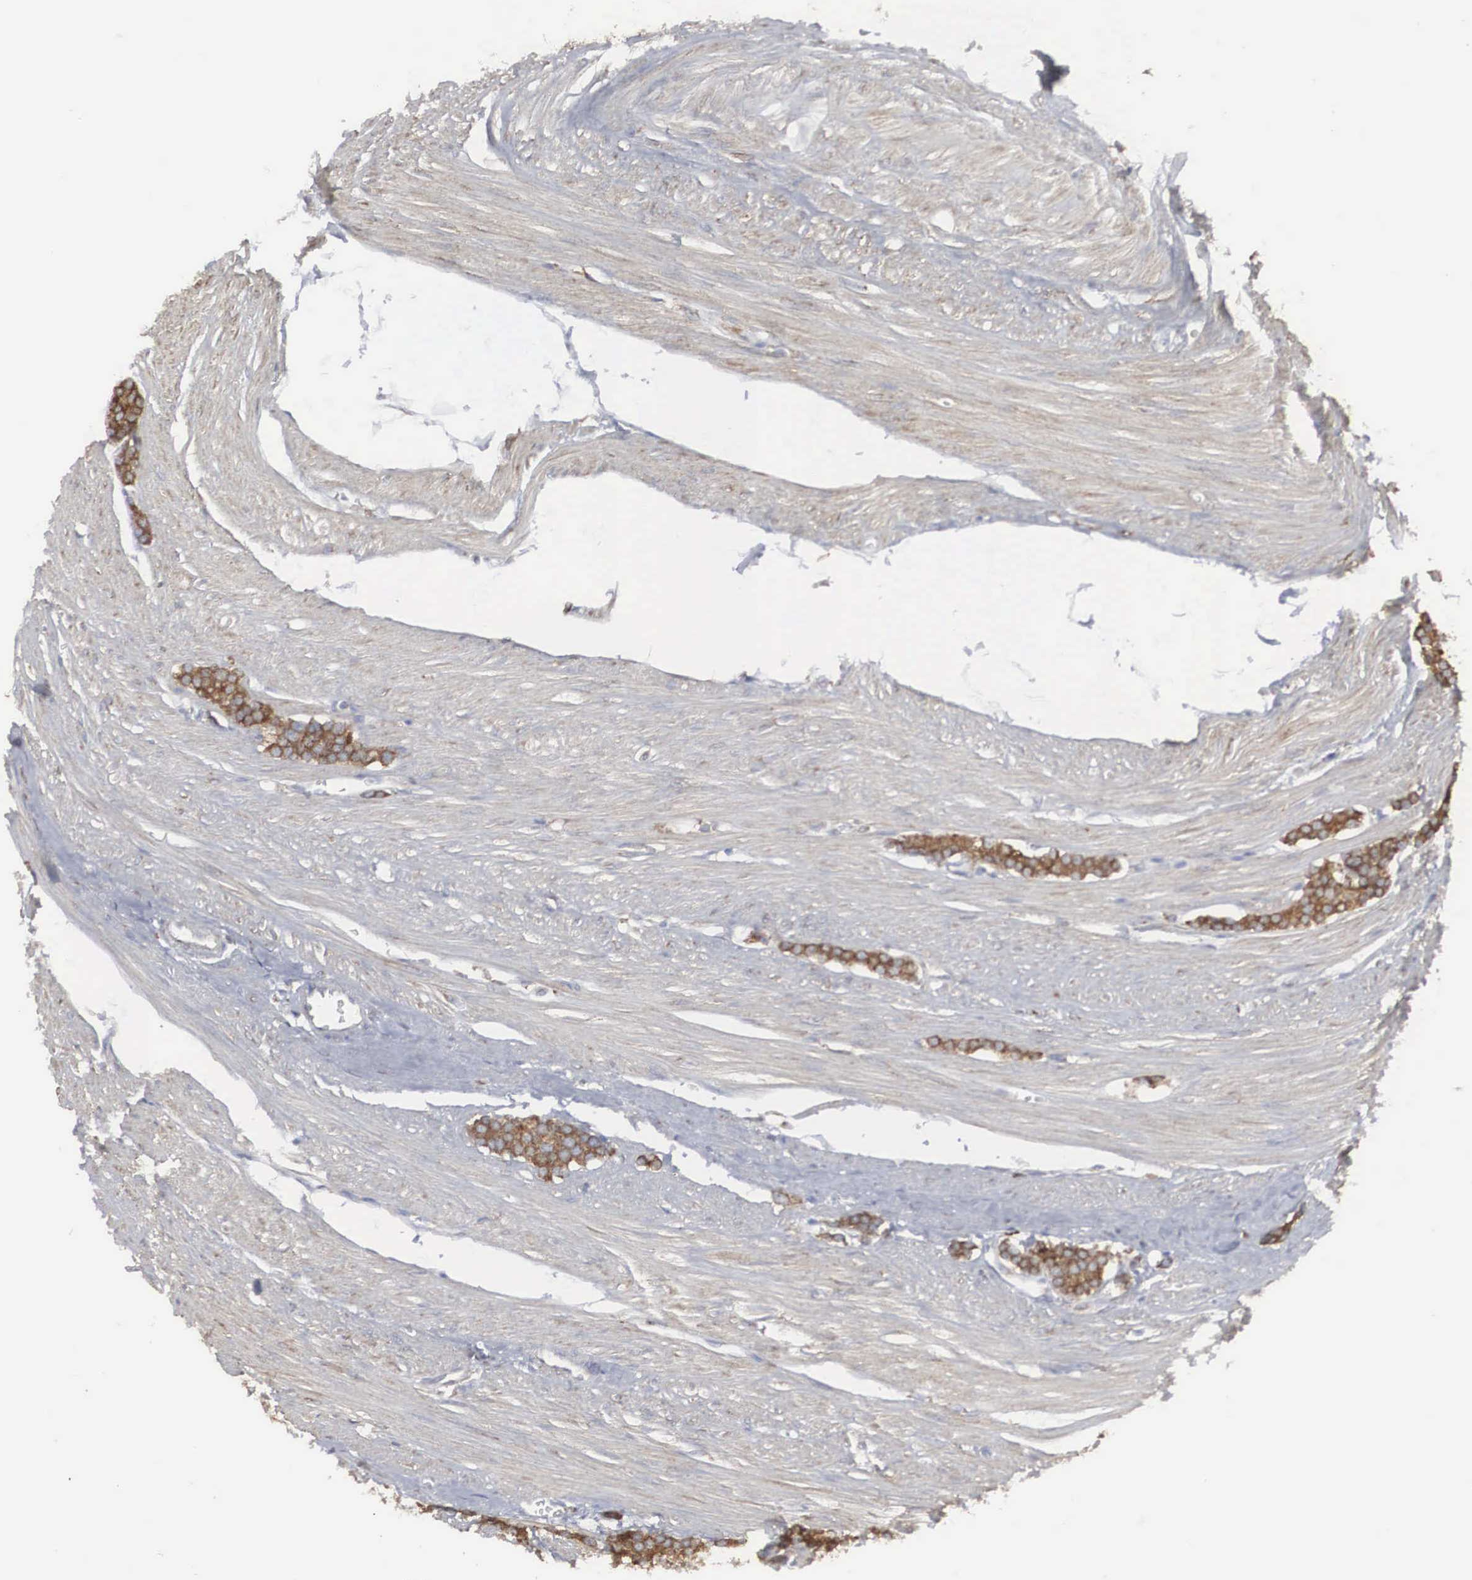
{"staining": {"intensity": "strong", "quantity": ">75%", "location": "cytoplasmic/membranous"}, "tissue": "carcinoid", "cell_type": "Tumor cells", "image_type": "cancer", "snomed": [{"axis": "morphology", "description": "Carcinoid, malignant, NOS"}, {"axis": "topography", "description": "Small intestine"}], "caption": "Carcinoid (malignant) stained with DAB immunohistochemistry reveals high levels of strong cytoplasmic/membranous expression in approximately >75% of tumor cells. The staining is performed using DAB brown chromogen to label protein expression. The nuclei are counter-stained blue using hematoxylin.", "gene": "MIA2", "patient": {"sex": "male", "age": 60}}